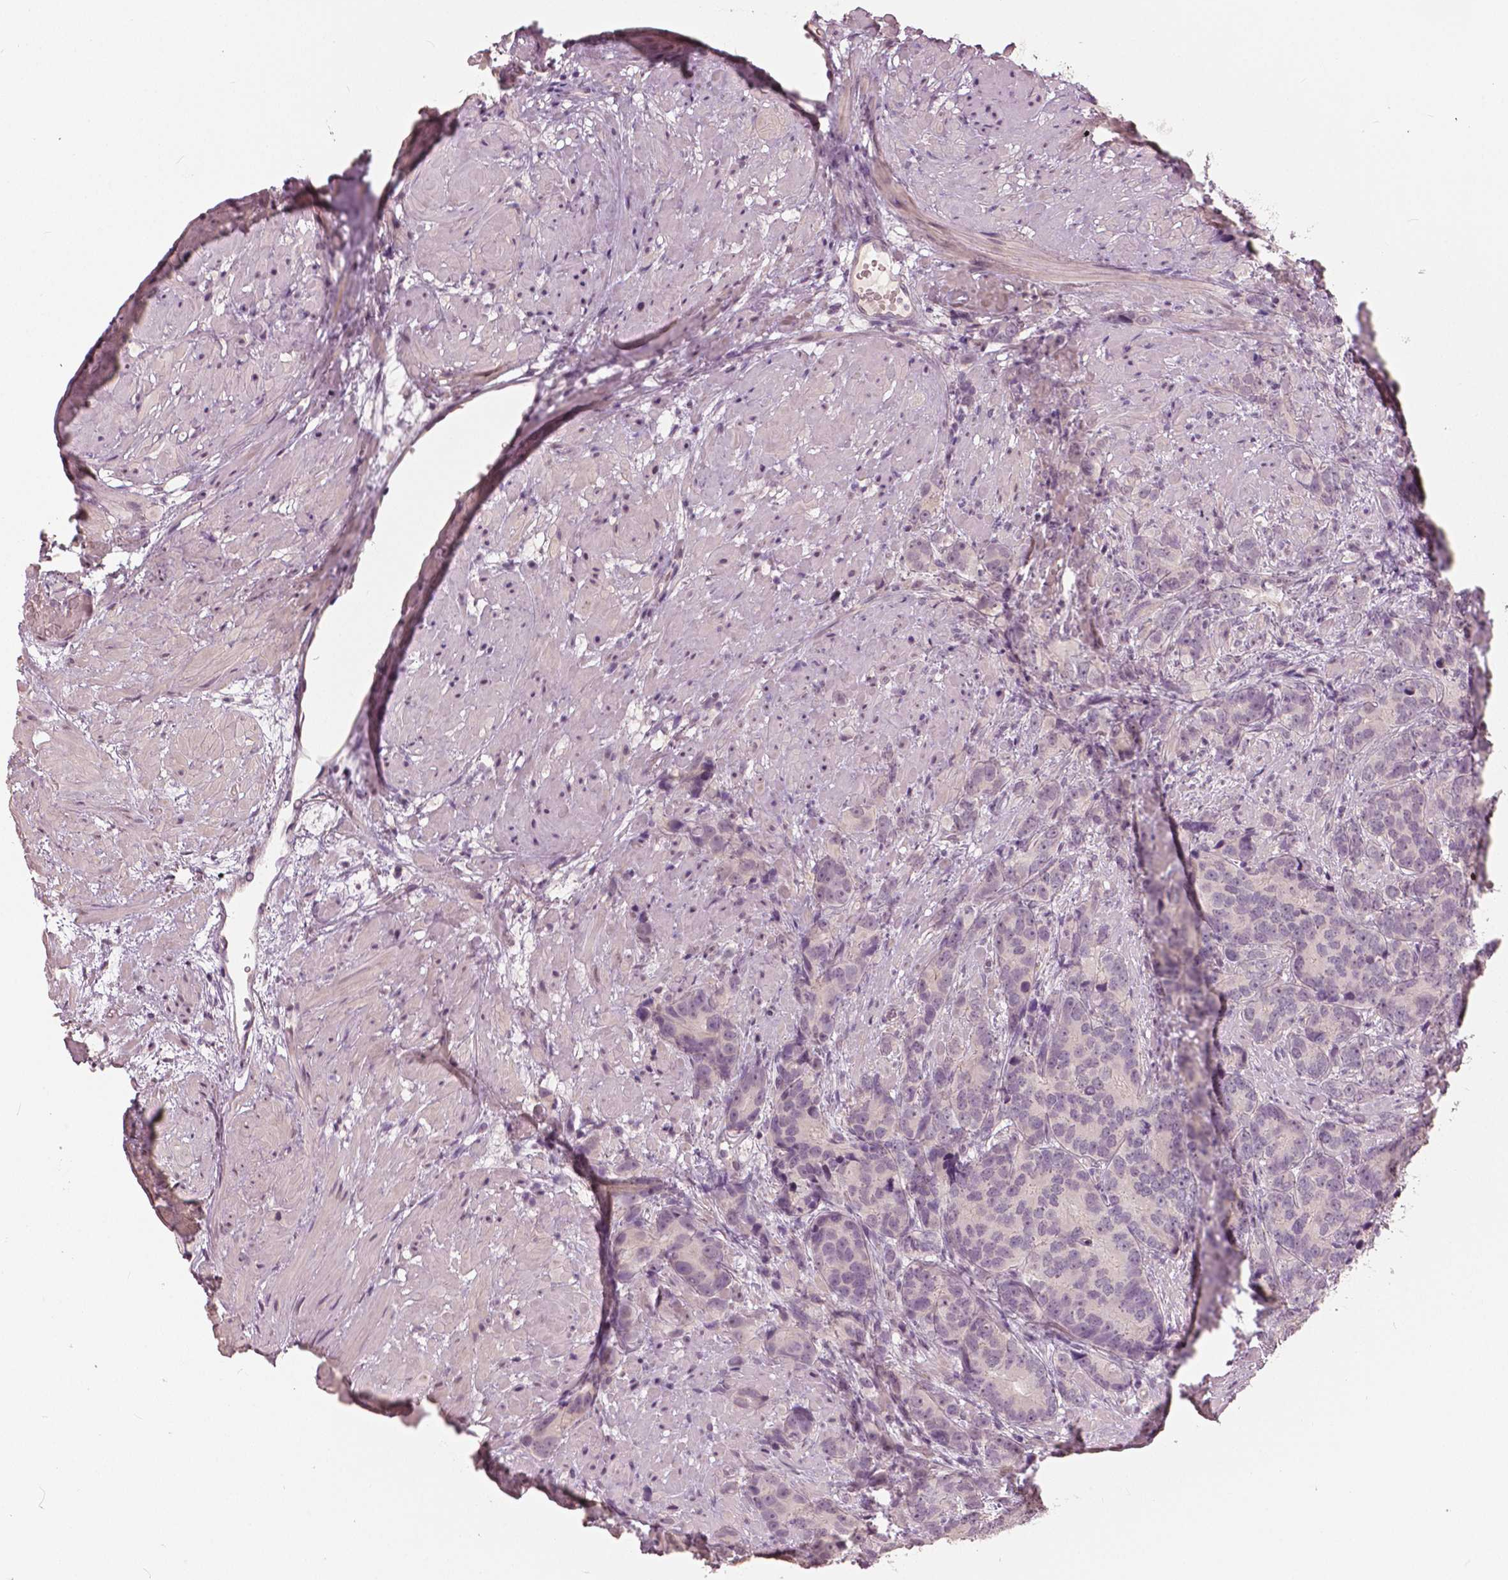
{"staining": {"intensity": "negative", "quantity": "none", "location": "none"}, "tissue": "prostate cancer", "cell_type": "Tumor cells", "image_type": "cancer", "snomed": [{"axis": "morphology", "description": "Adenocarcinoma, High grade"}, {"axis": "topography", "description": "Prostate"}], "caption": "Immunohistochemistry (IHC) of prostate cancer shows no expression in tumor cells.", "gene": "NANOG", "patient": {"sex": "male", "age": 90}}